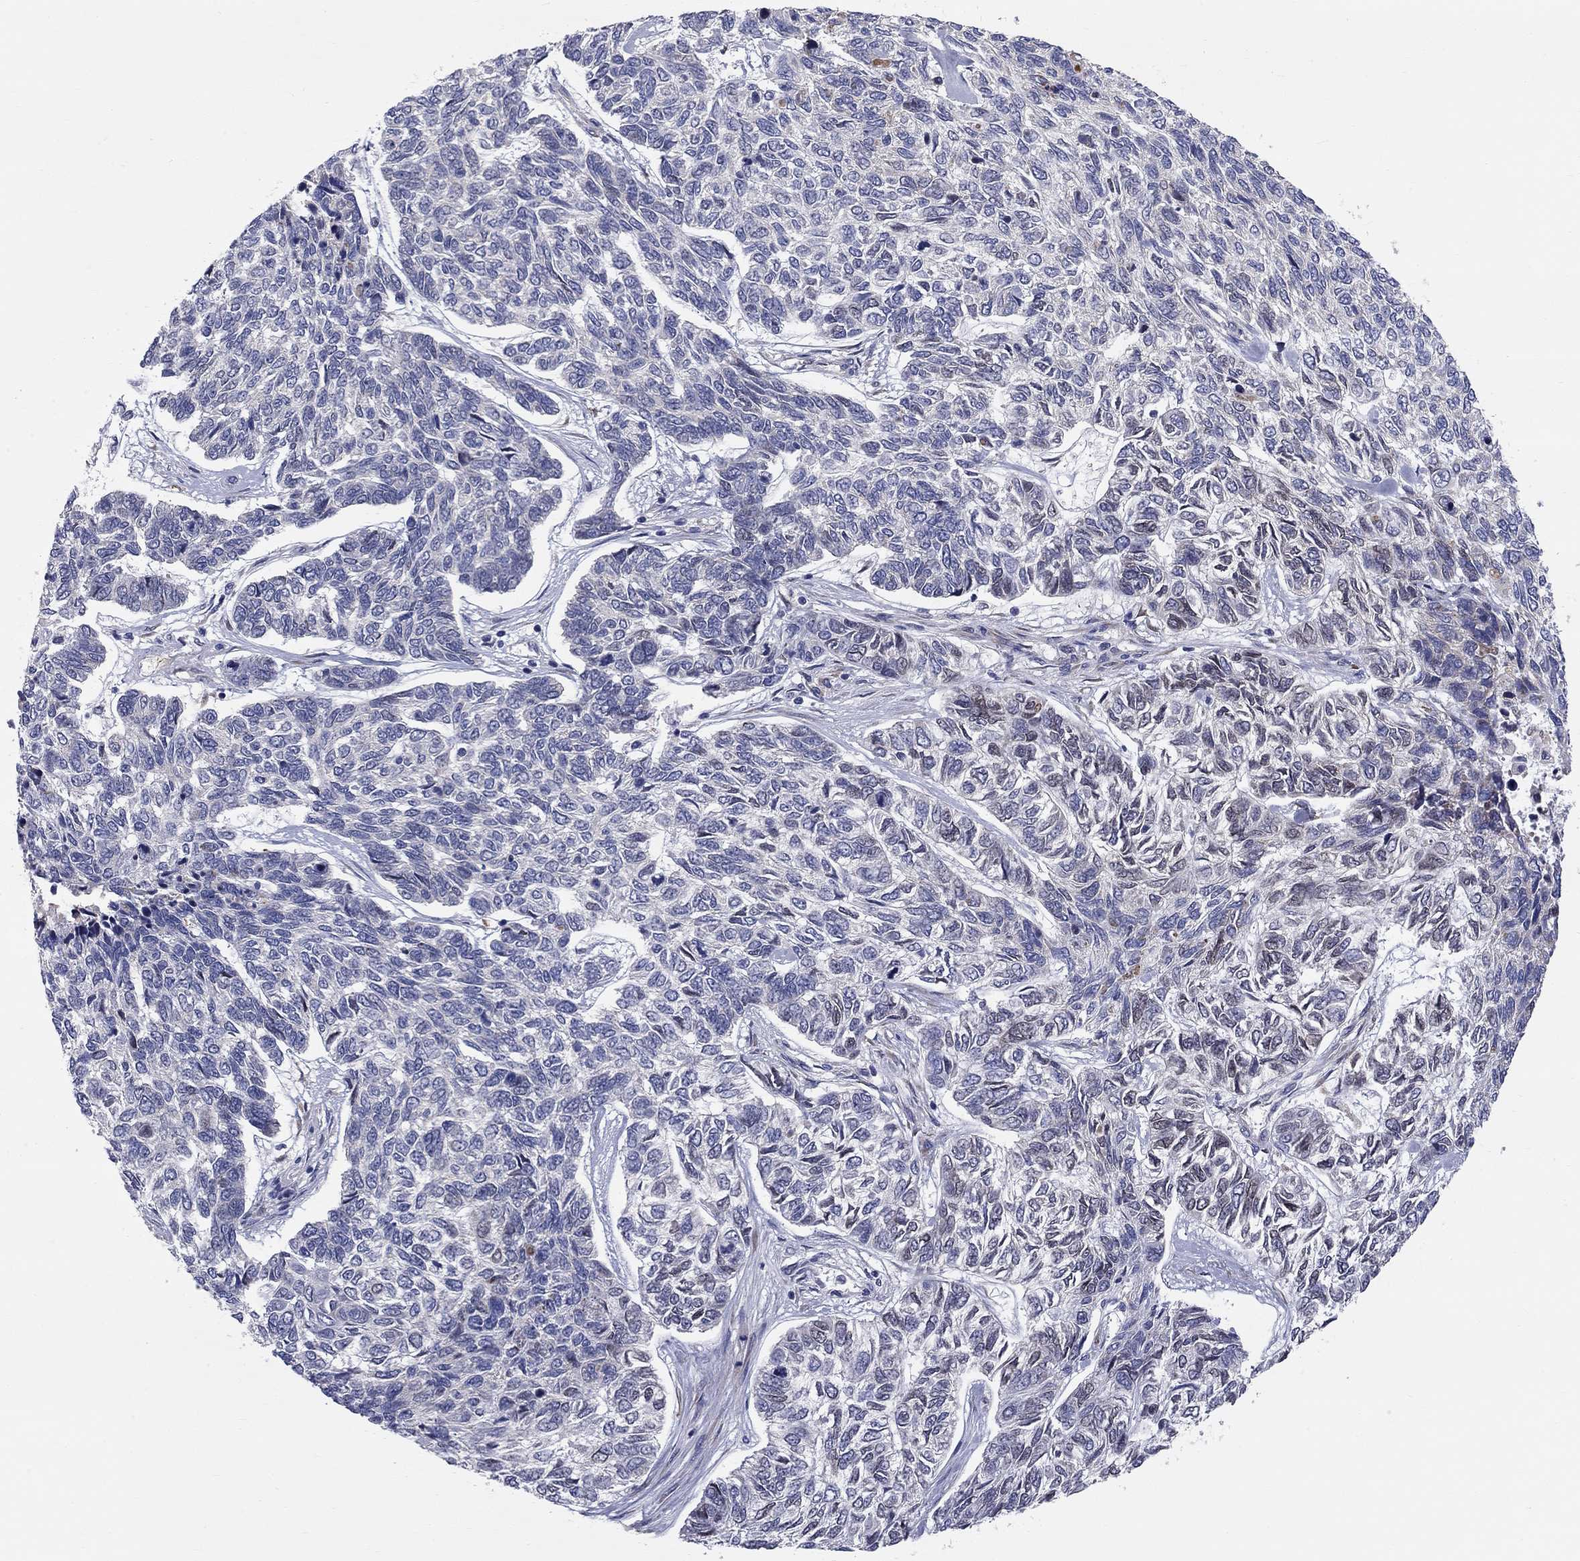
{"staining": {"intensity": "negative", "quantity": "none", "location": "none"}, "tissue": "skin cancer", "cell_type": "Tumor cells", "image_type": "cancer", "snomed": [{"axis": "morphology", "description": "Basal cell carcinoma"}, {"axis": "topography", "description": "Skin"}], "caption": "Human skin basal cell carcinoma stained for a protein using IHC demonstrates no staining in tumor cells.", "gene": "CASTOR1", "patient": {"sex": "female", "age": 65}}